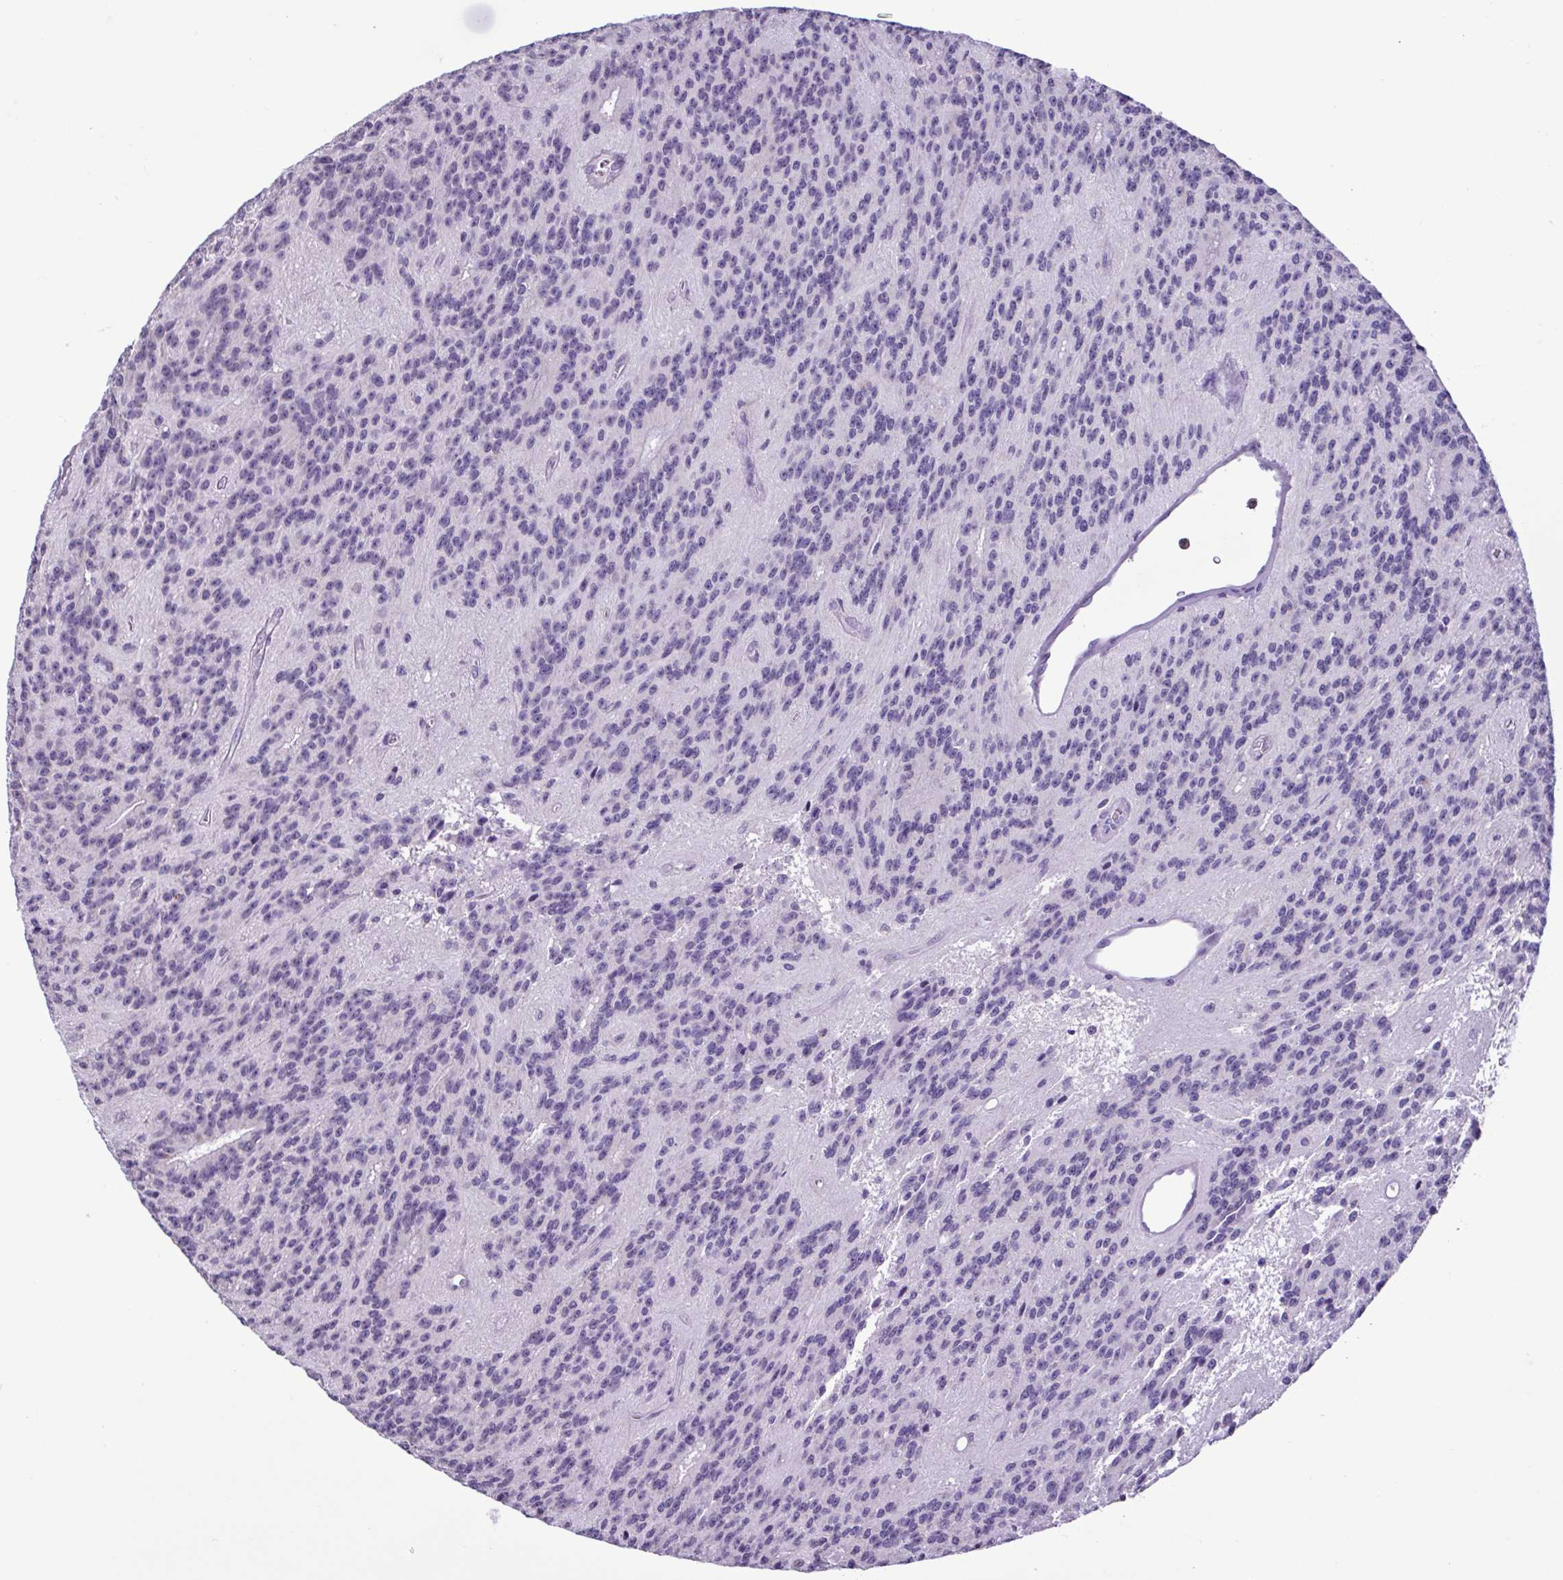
{"staining": {"intensity": "negative", "quantity": "none", "location": "none"}, "tissue": "glioma", "cell_type": "Tumor cells", "image_type": "cancer", "snomed": [{"axis": "morphology", "description": "Glioma, malignant, Low grade"}, {"axis": "topography", "description": "Brain"}], "caption": "Immunohistochemical staining of human low-grade glioma (malignant) exhibits no significant expression in tumor cells.", "gene": "CBY2", "patient": {"sex": "male", "age": 31}}